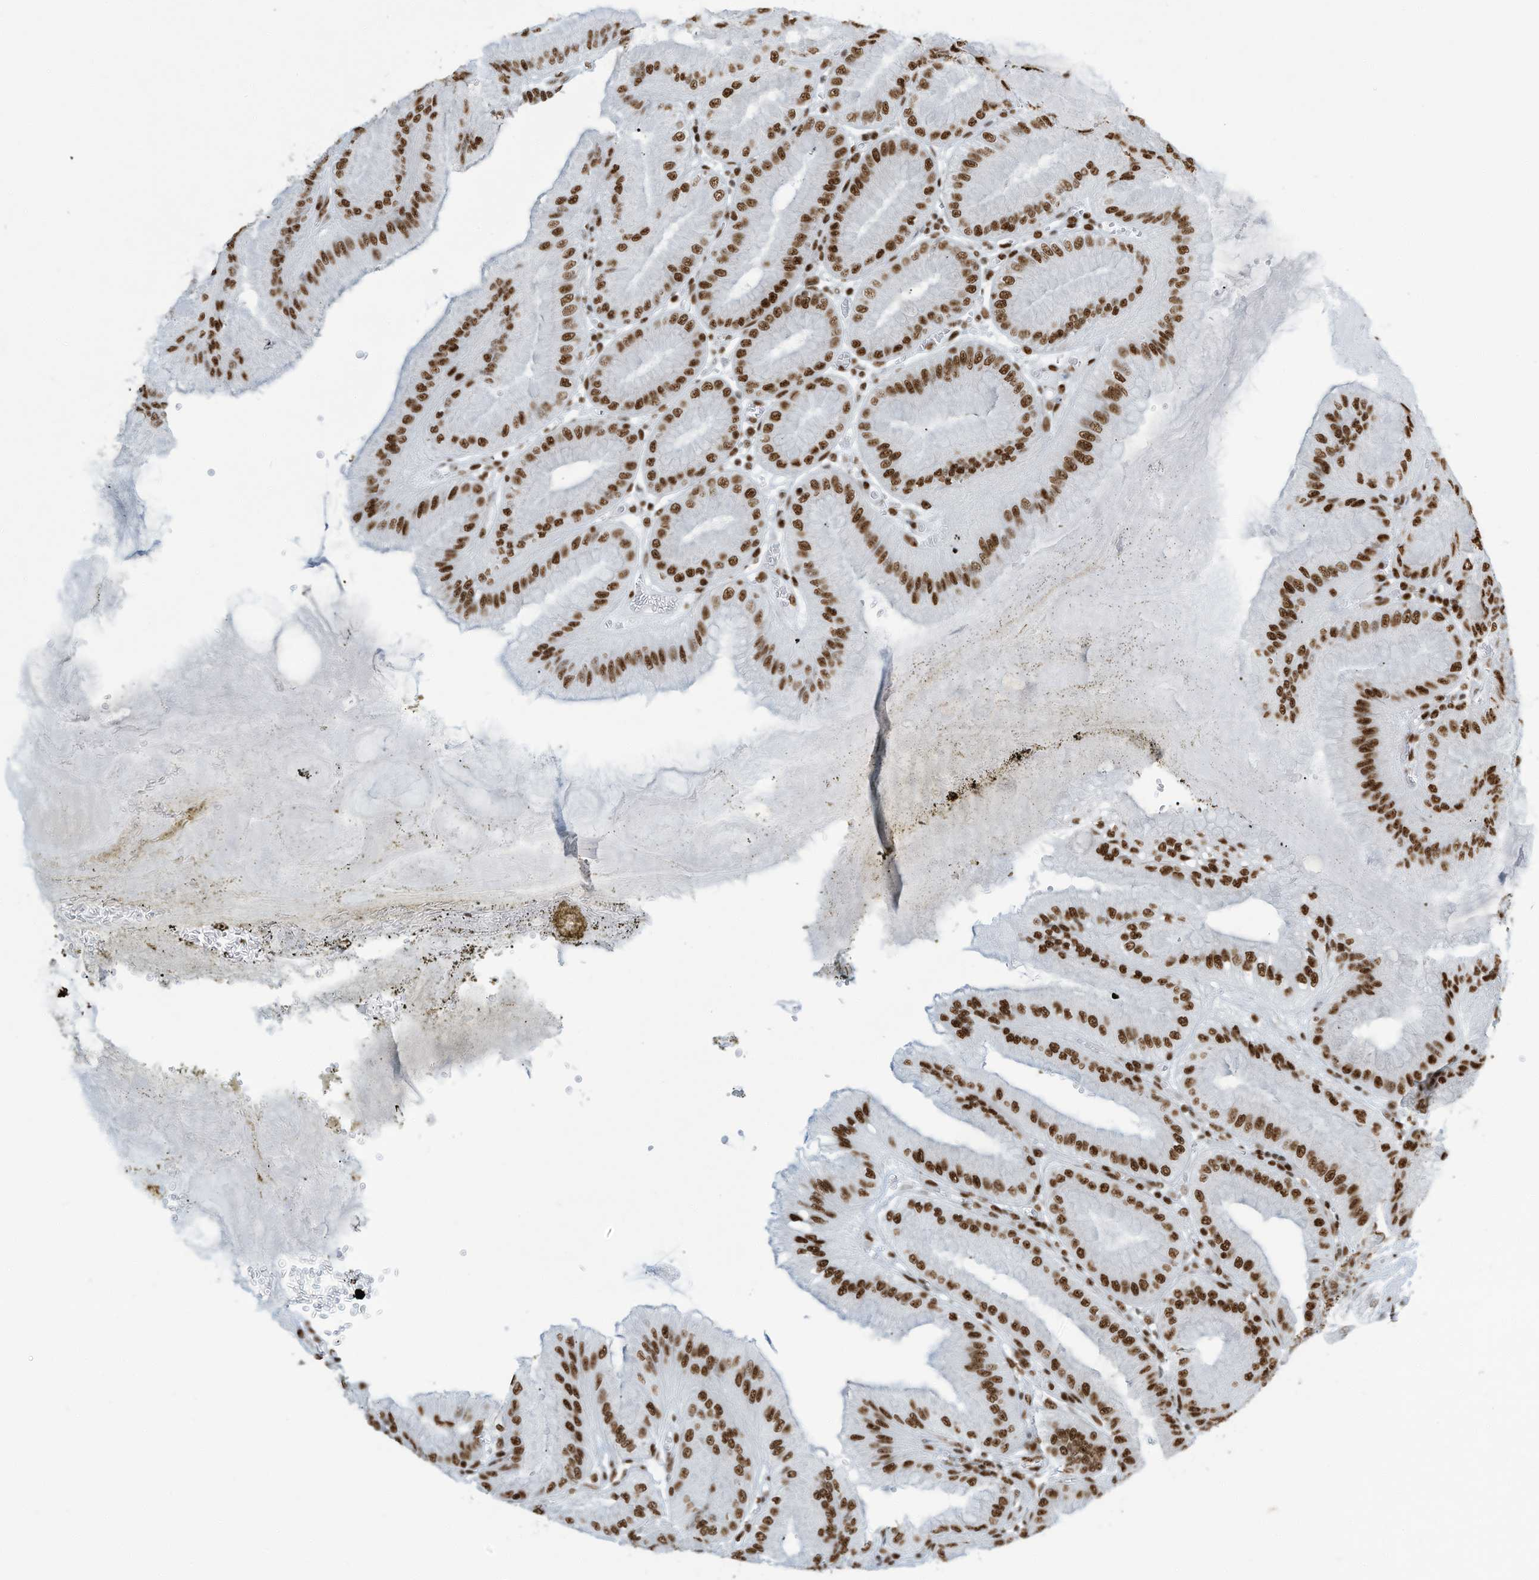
{"staining": {"intensity": "strong", "quantity": ">75%", "location": "nuclear"}, "tissue": "stomach", "cell_type": "Glandular cells", "image_type": "normal", "snomed": [{"axis": "morphology", "description": "Normal tissue, NOS"}, {"axis": "topography", "description": "Stomach, lower"}], "caption": "Brown immunohistochemical staining in benign stomach shows strong nuclear staining in approximately >75% of glandular cells. (IHC, brightfield microscopy, high magnification).", "gene": "ENSG00000257390", "patient": {"sex": "male", "age": 71}}